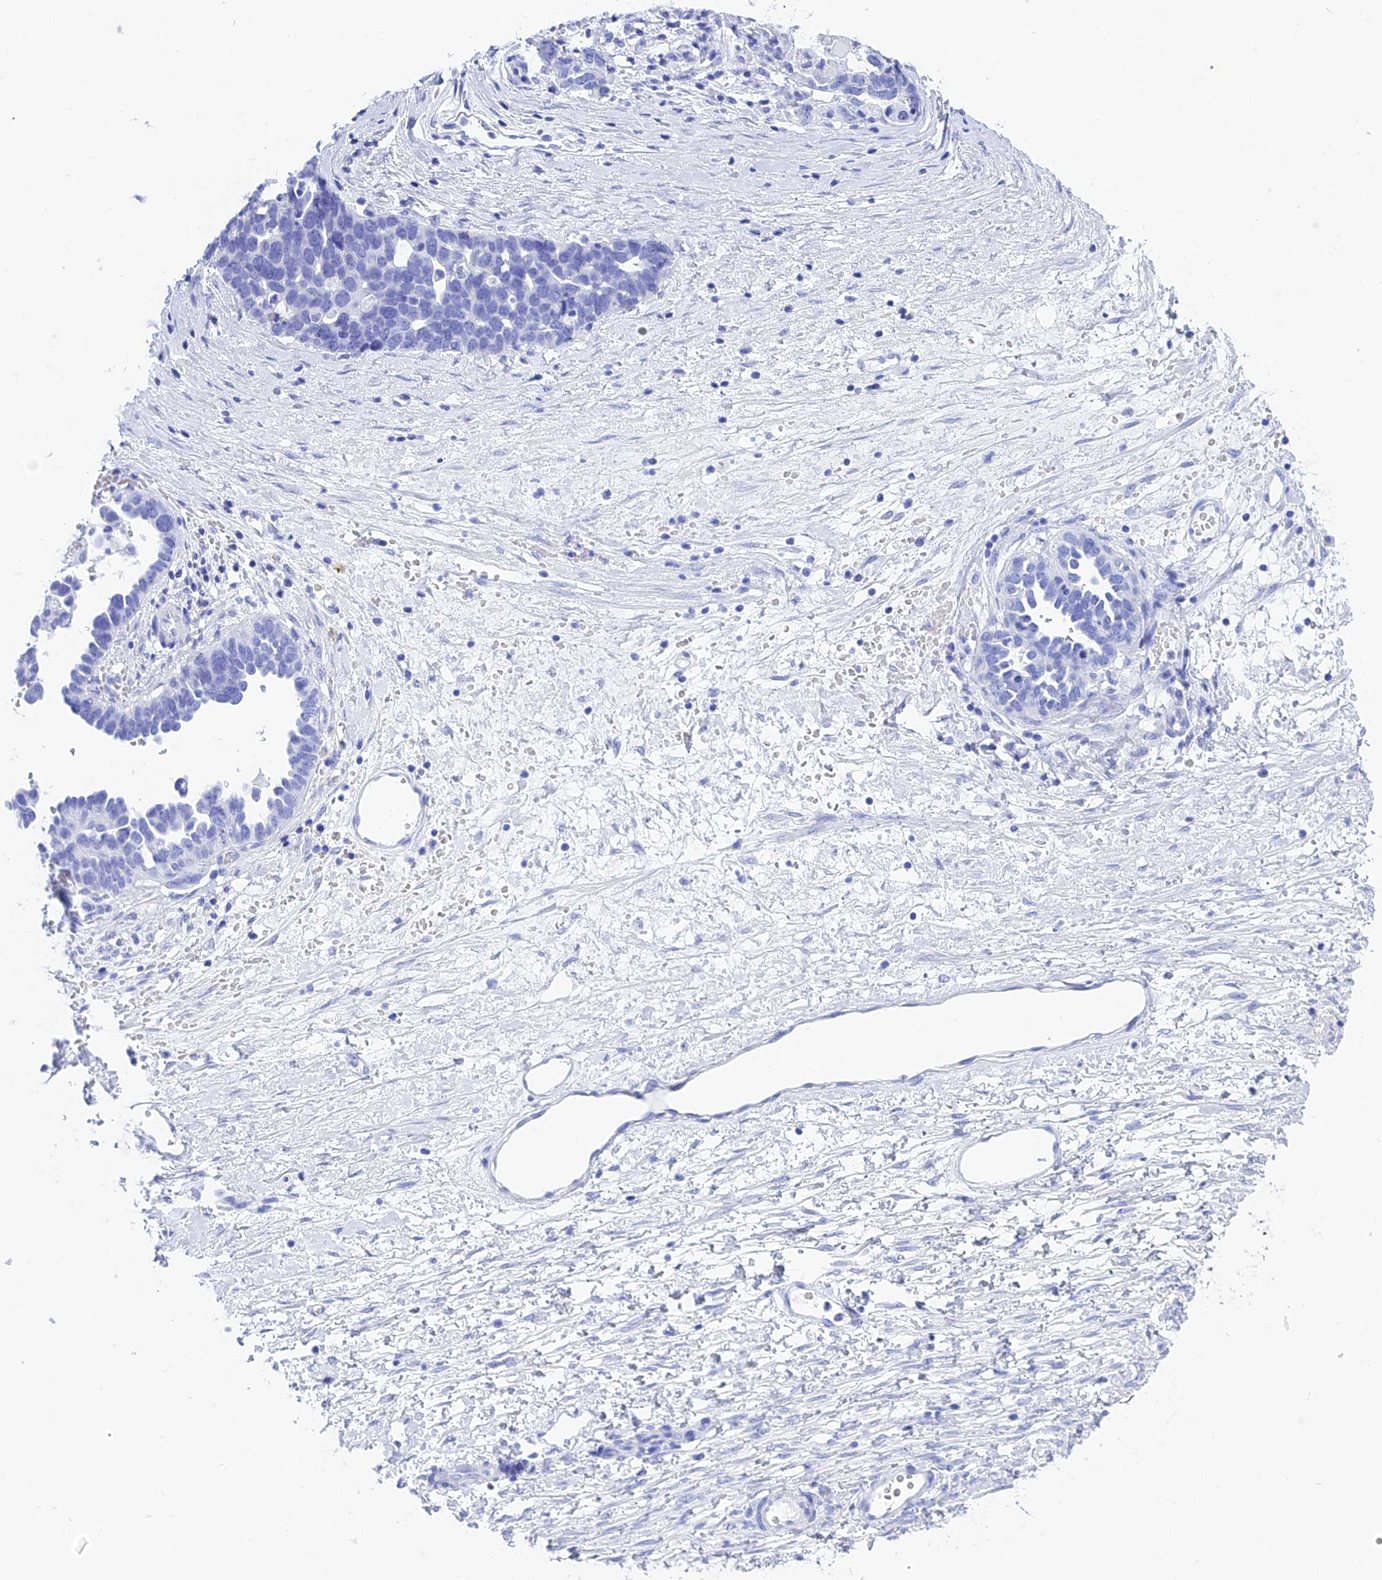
{"staining": {"intensity": "negative", "quantity": "none", "location": "none"}, "tissue": "ovarian cancer", "cell_type": "Tumor cells", "image_type": "cancer", "snomed": [{"axis": "morphology", "description": "Cystadenocarcinoma, serous, NOS"}, {"axis": "topography", "description": "Ovary"}], "caption": "An IHC photomicrograph of ovarian cancer (serous cystadenocarcinoma) is shown. There is no staining in tumor cells of ovarian cancer (serous cystadenocarcinoma). Nuclei are stained in blue.", "gene": "TEX101", "patient": {"sex": "female", "age": 54}}